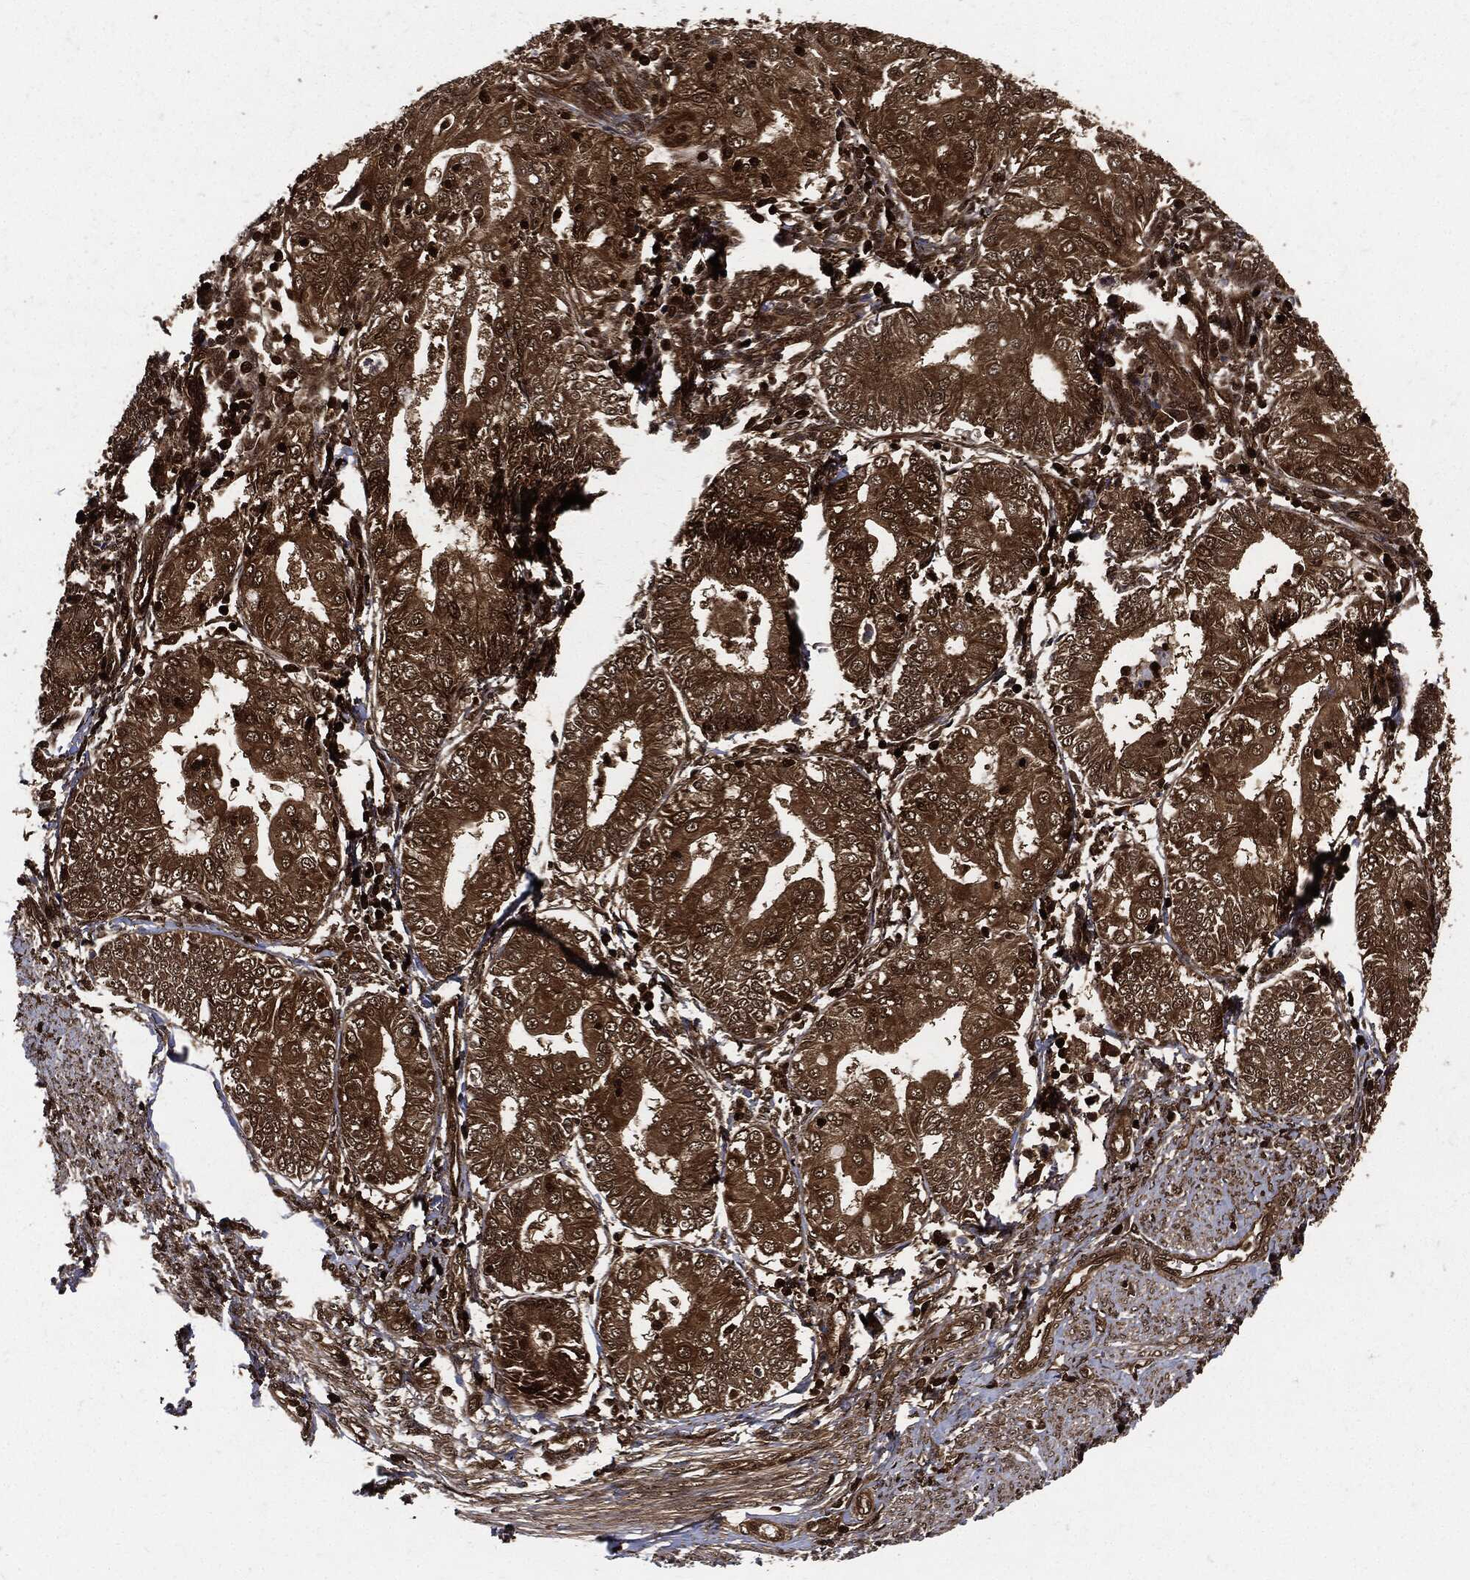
{"staining": {"intensity": "moderate", "quantity": ">75%", "location": "cytoplasmic/membranous"}, "tissue": "endometrial cancer", "cell_type": "Tumor cells", "image_type": "cancer", "snomed": [{"axis": "morphology", "description": "Adenocarcinoma, NOS"}, {"axis": "topography", "description": "Endometrium"}], "caption": "About >75% of tumor cells in adenocarcinoma (endometrial) exhibit moderate cytoplasmic/membranous protein positivity as visualized by brown immunohistochemical staining.", "gene": "YWHAB", "patient": {"sex": "female", "age": 68}}